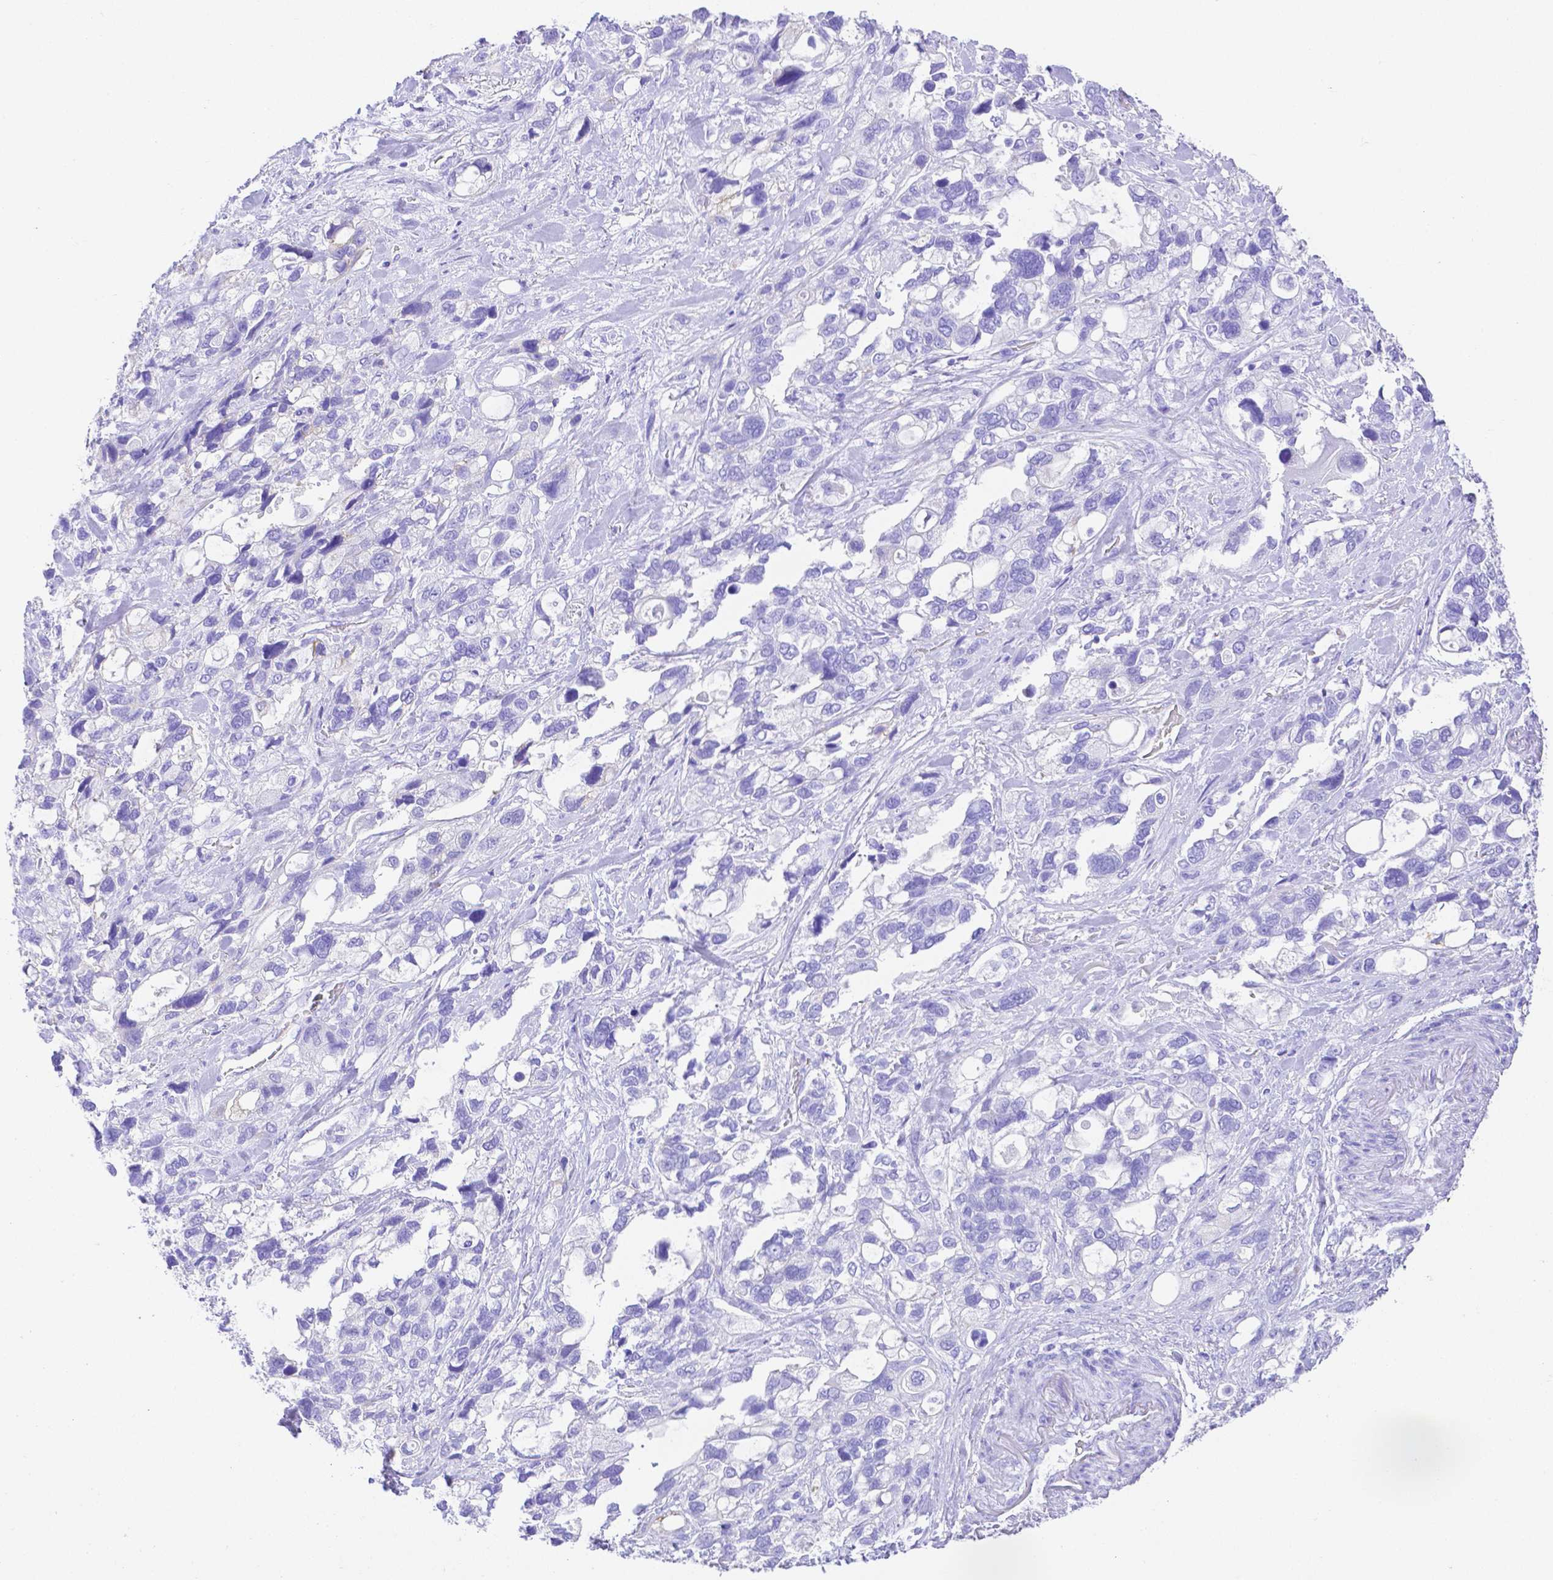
{"staining": {"intensity": "negative", "quantity": "none", "location": "none"}, "tissue": "stomach cancer", "cell_type": "Tumor cells", "image_type": "cancer", "snomed": [{"axis": "morphology", "description": "Adenocarcinoma, NOS"}, {"axis": "topography", "description": "Stomach, upper"}], "caption": "Tumor cells show no significant protein positivity in stomach cancer (adenocarcinoma). Nuclei are stained in blue.", "gene": "SMR3A", "patient": {"sex": "female", "age": 81}}